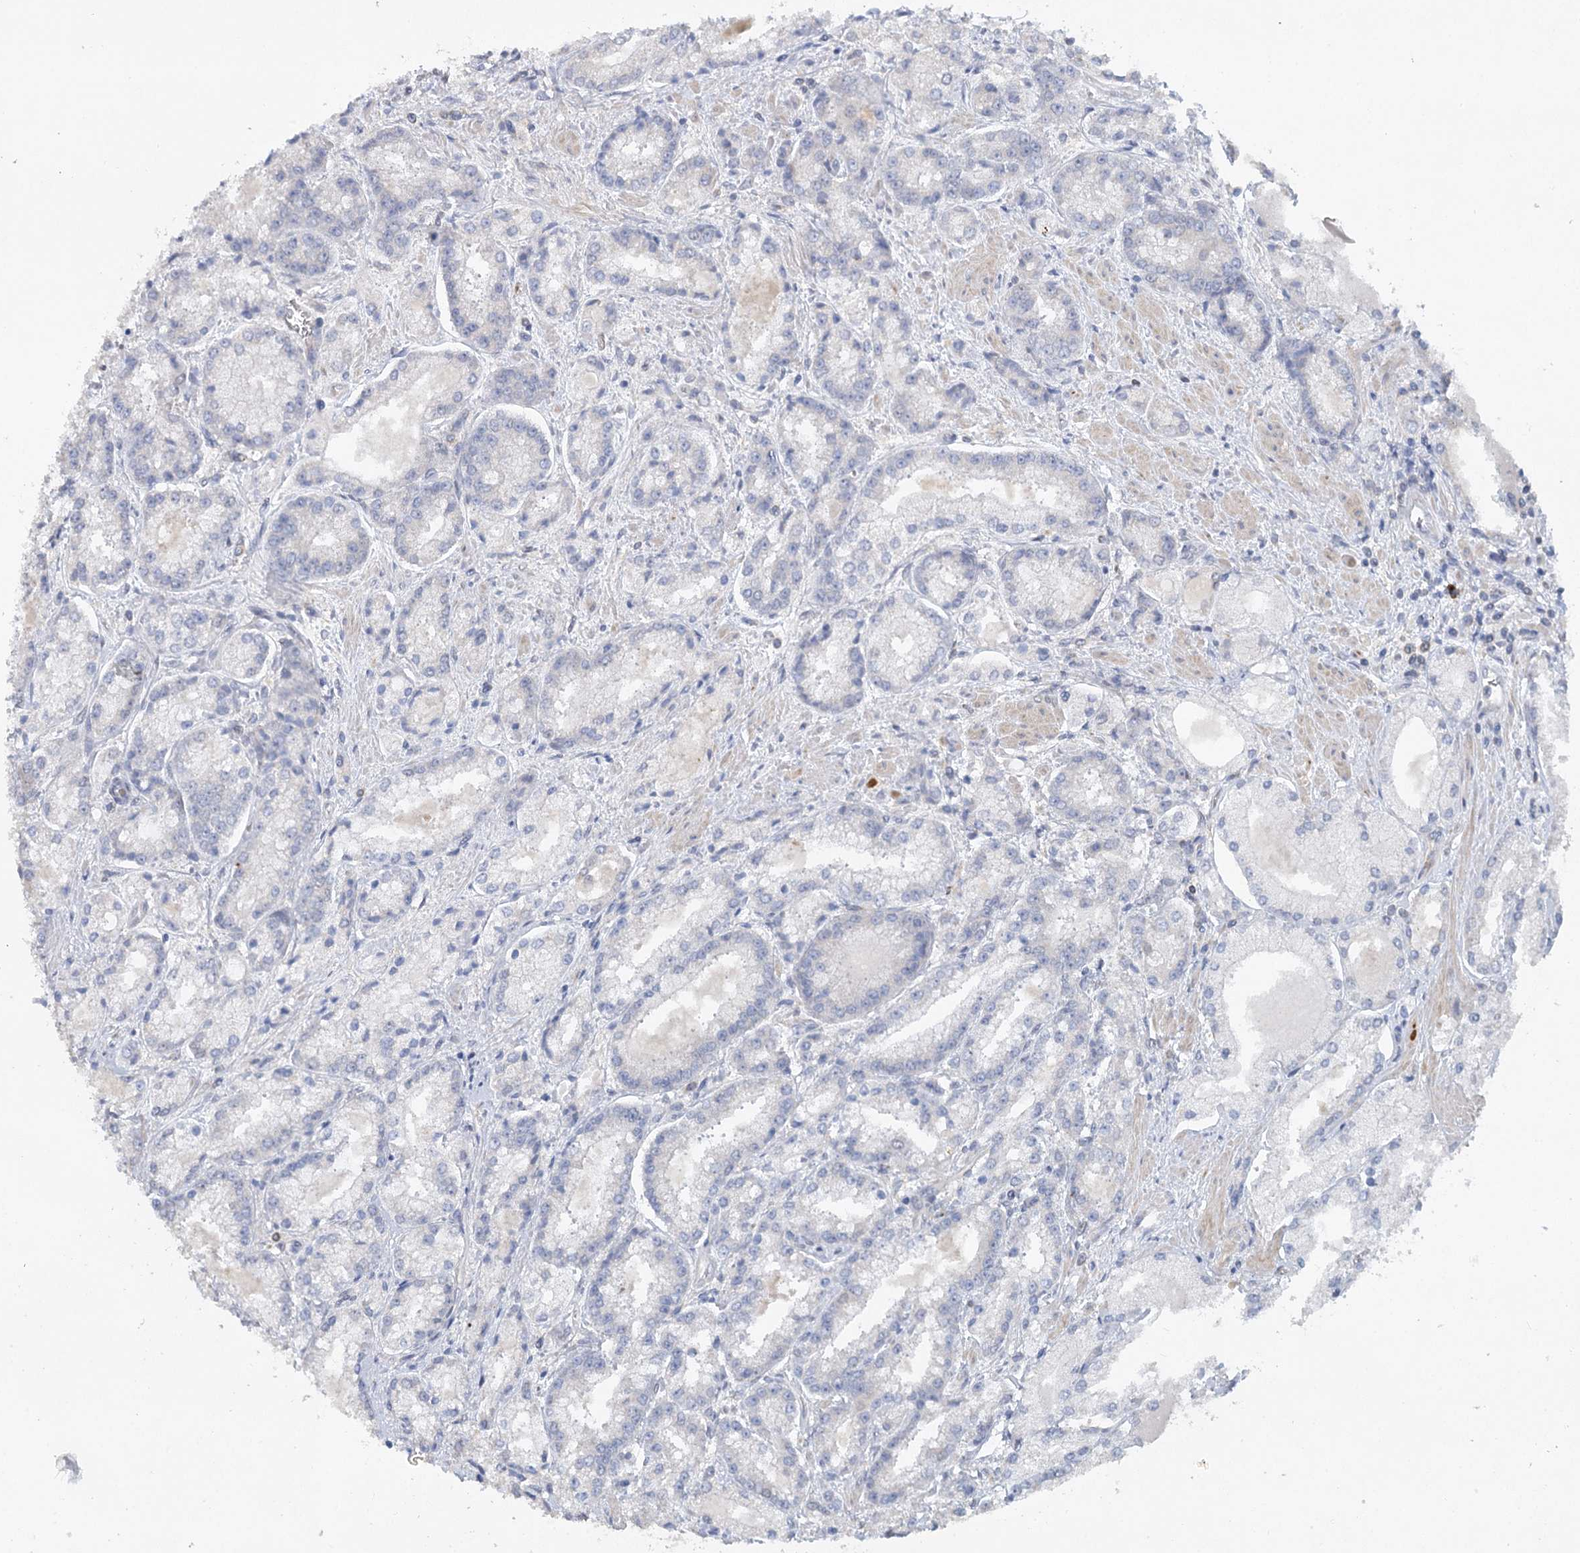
{"staining": {"intensity": "negative", "quantity": "none", "location": "none"}, "tissue": "prostate cancer", "cell_type": "Tumor cells", "image_type": "cancer", "snomed": [{"axis": "morphology", "description": "Adenocarcinoma, Low grade"}, {"axis": "topography", "description": "Prostate"}], "caption": "Prostate low-grade adenocarcinoma stained for a protein using immunohistochemistry (IHC) displays no positivity tumor cells.", "gene": "TRAF3IP1", "patient": {"sex": "male", "age": 74}}